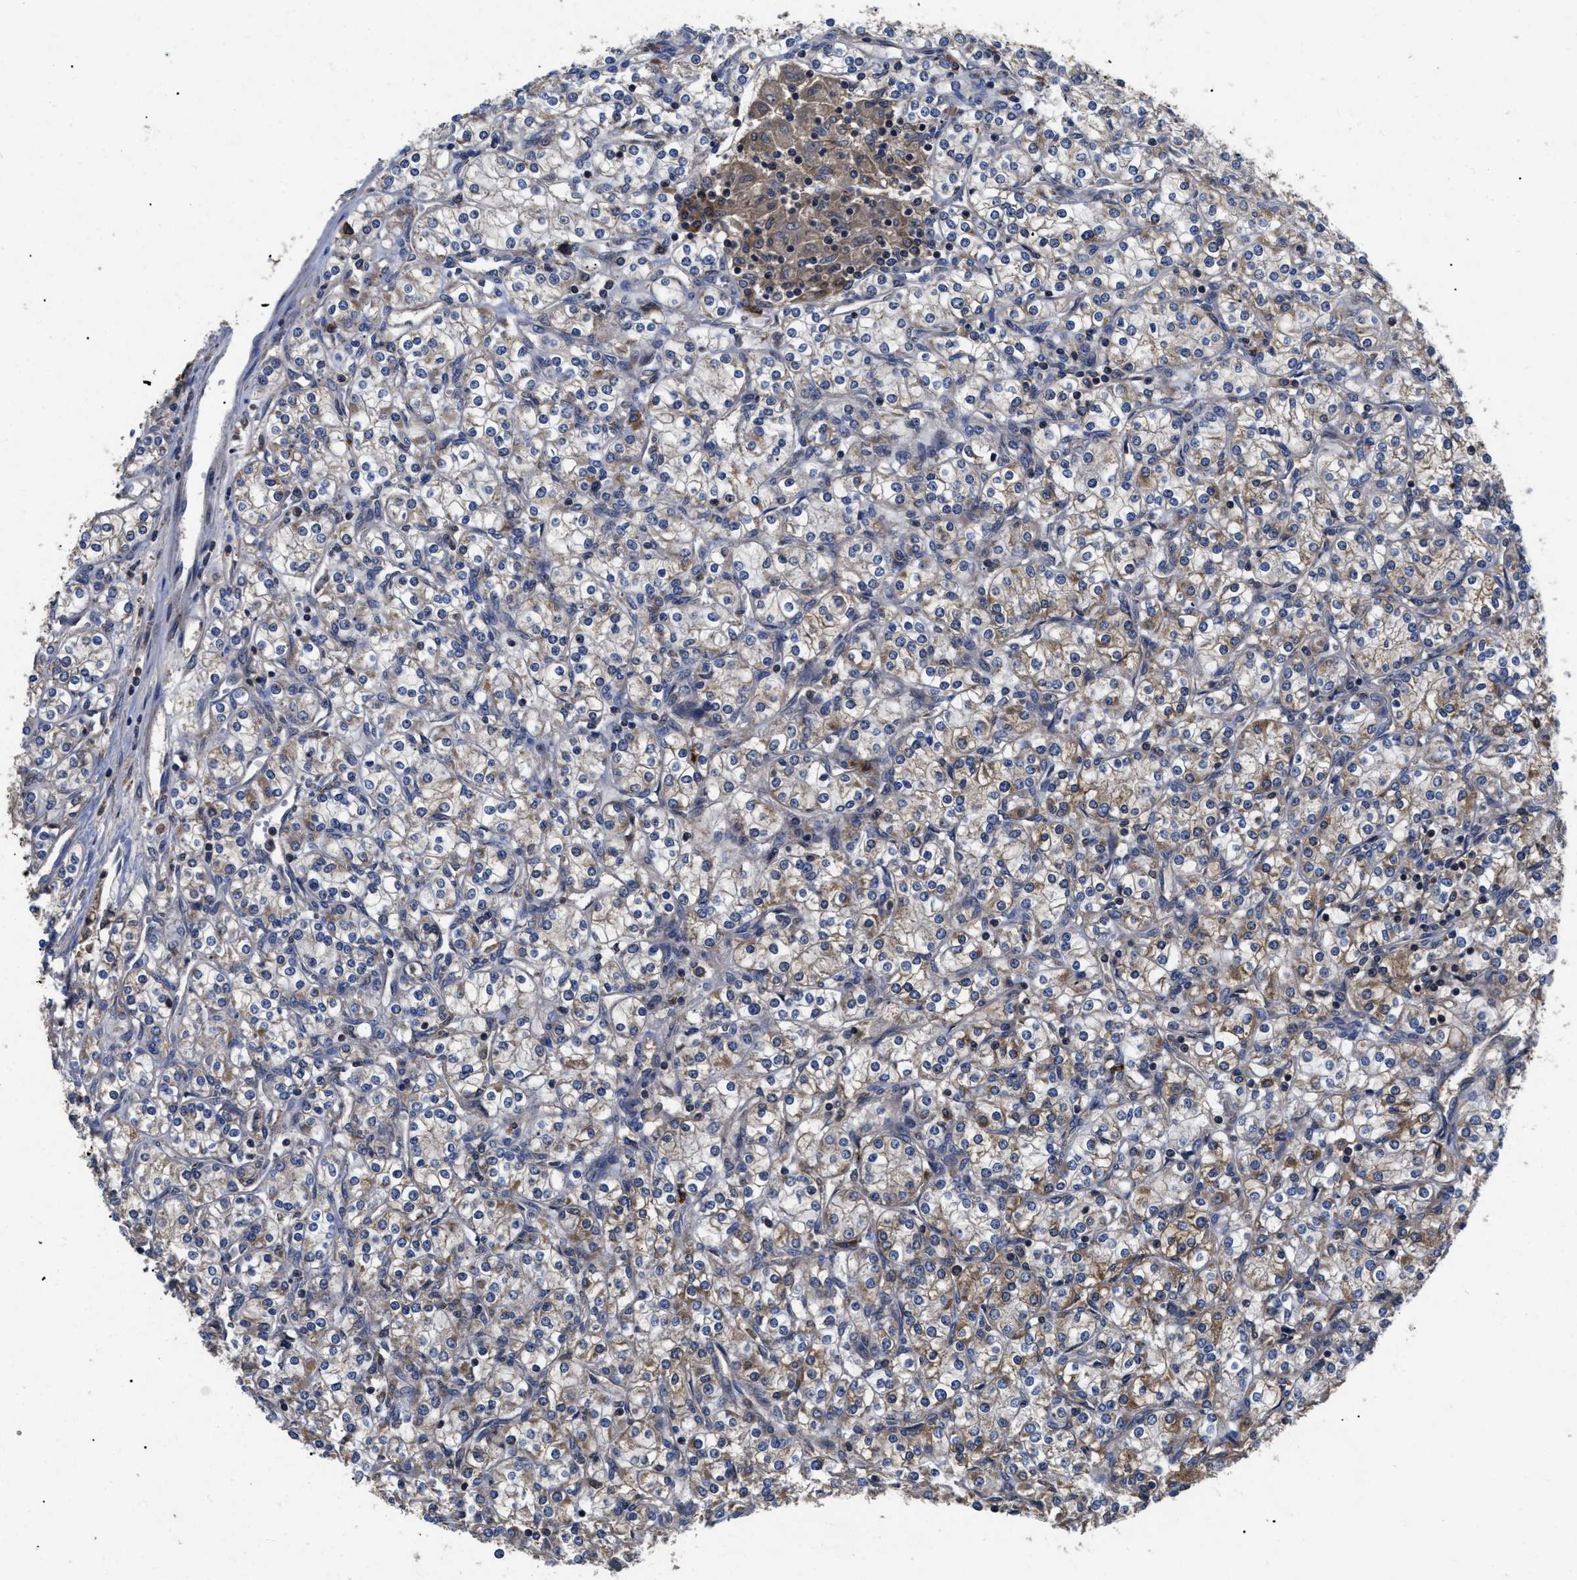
{"staining": {"intensity": "moderate", "quantity": "<25%", "location": "cytoplasmic/membranous"}, "tissue": "renal cancer", "cell_type": "Tumor cells", "image_type": "cancer", "snomed": [{"axis": "morphology", "description": "Adenocarcinoma, NOS"}, {"axis": "topography", "description": "Kidney"}], "caption": "Protein analysis of renal cancer (adenocarcinoma) tissue reveals moderate cytoplasmic/membranous expression in about <25% of tumor cells. (DAB IHC, brown staining for protein, blue staining for nuclei).", "gene": "LRRC3", "patient": {"sex": "male", "age": 77}}